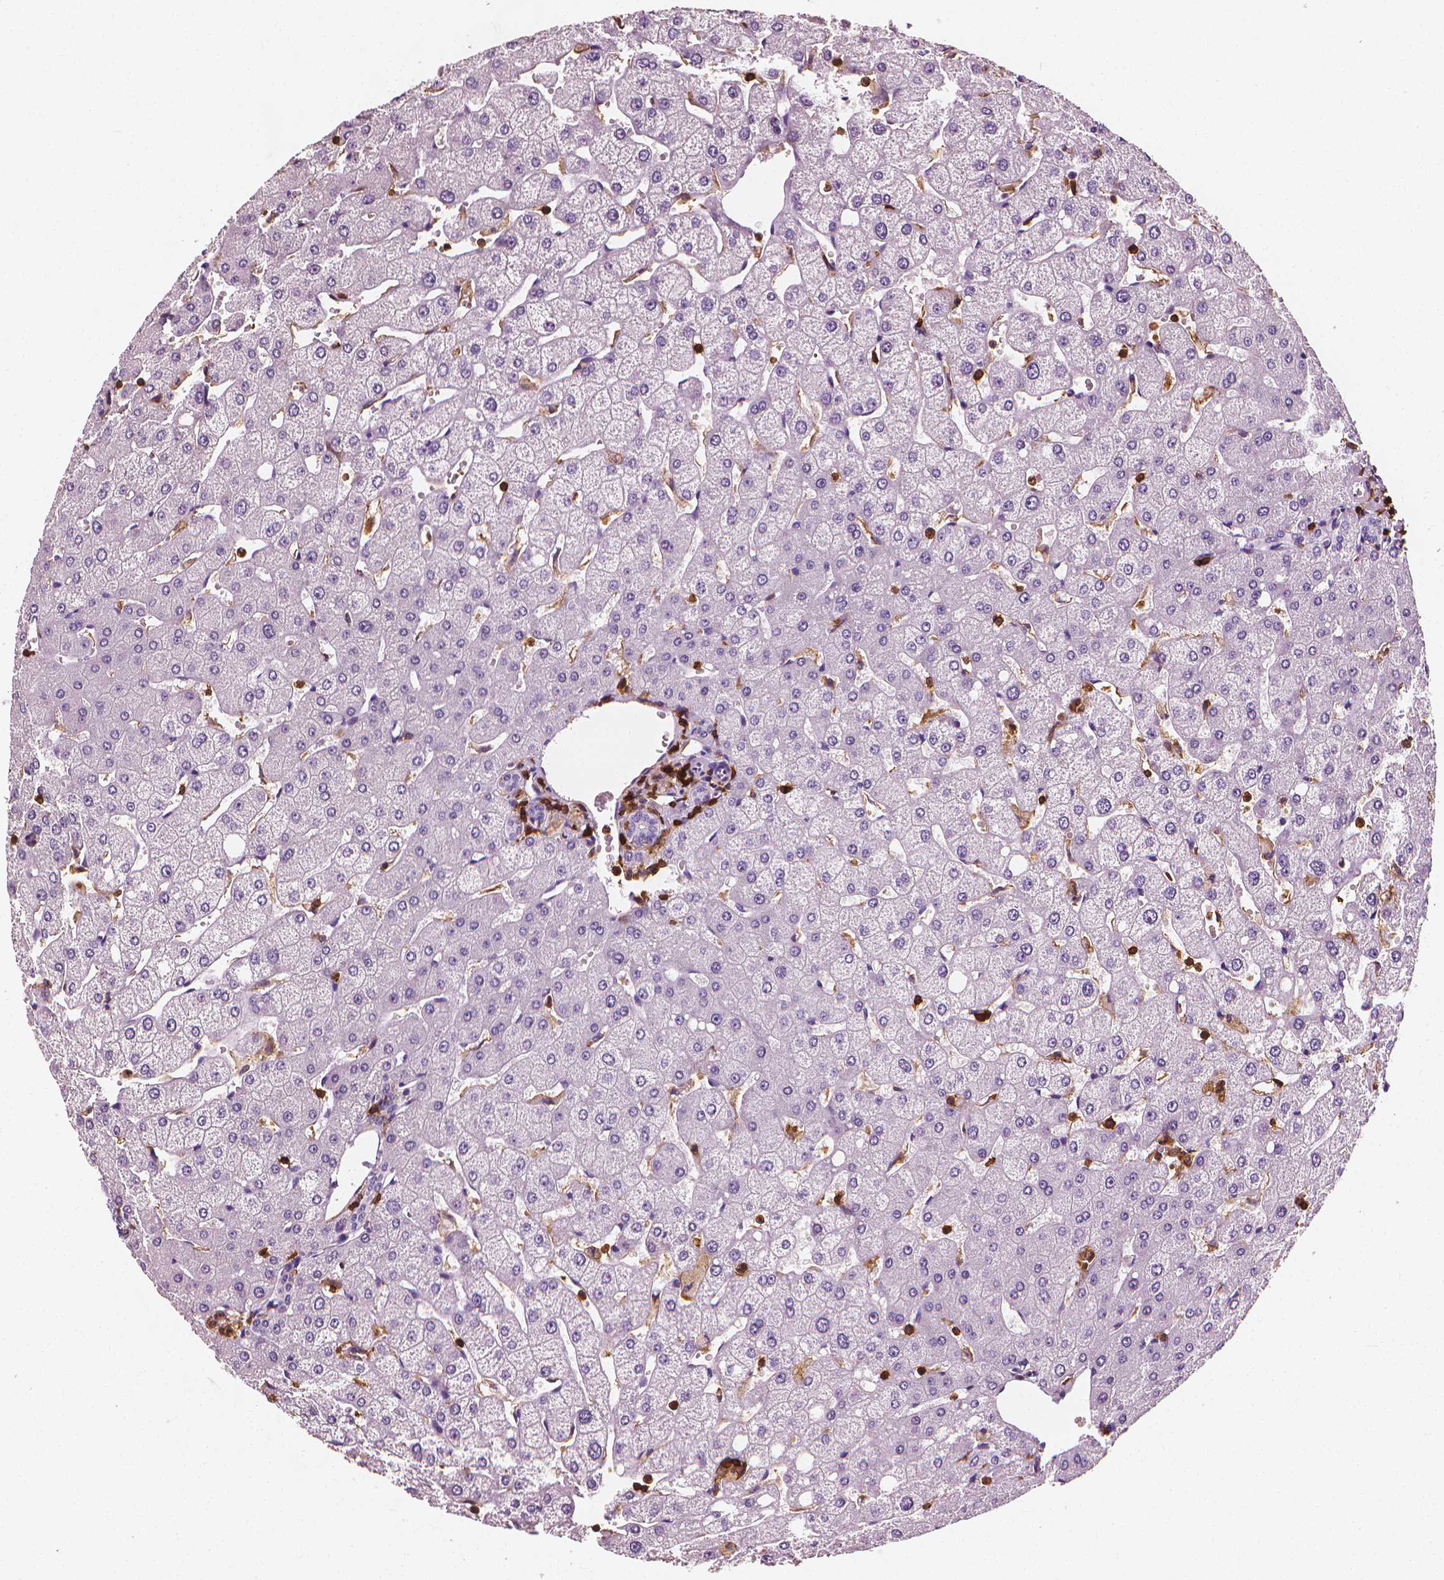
{"staining": {"intensity": "negative", "quantity": "none", "location": "none"}, "tissue": "liver", "cell_type": "Cholangiocytes", "image_type": "normal", "snomed": [{"axis": "morphology", "description": "Normal tissue, NOS"}, {"axis": "topography", "description": "Liver"}], "caption": "IHC photomicrograph of unremarkable liver: liver stained with DAB reveals no significant protein expression in cholangiocytes.", "gene": "PTPRC", "patient": {"sex": "female", "age": 54}}